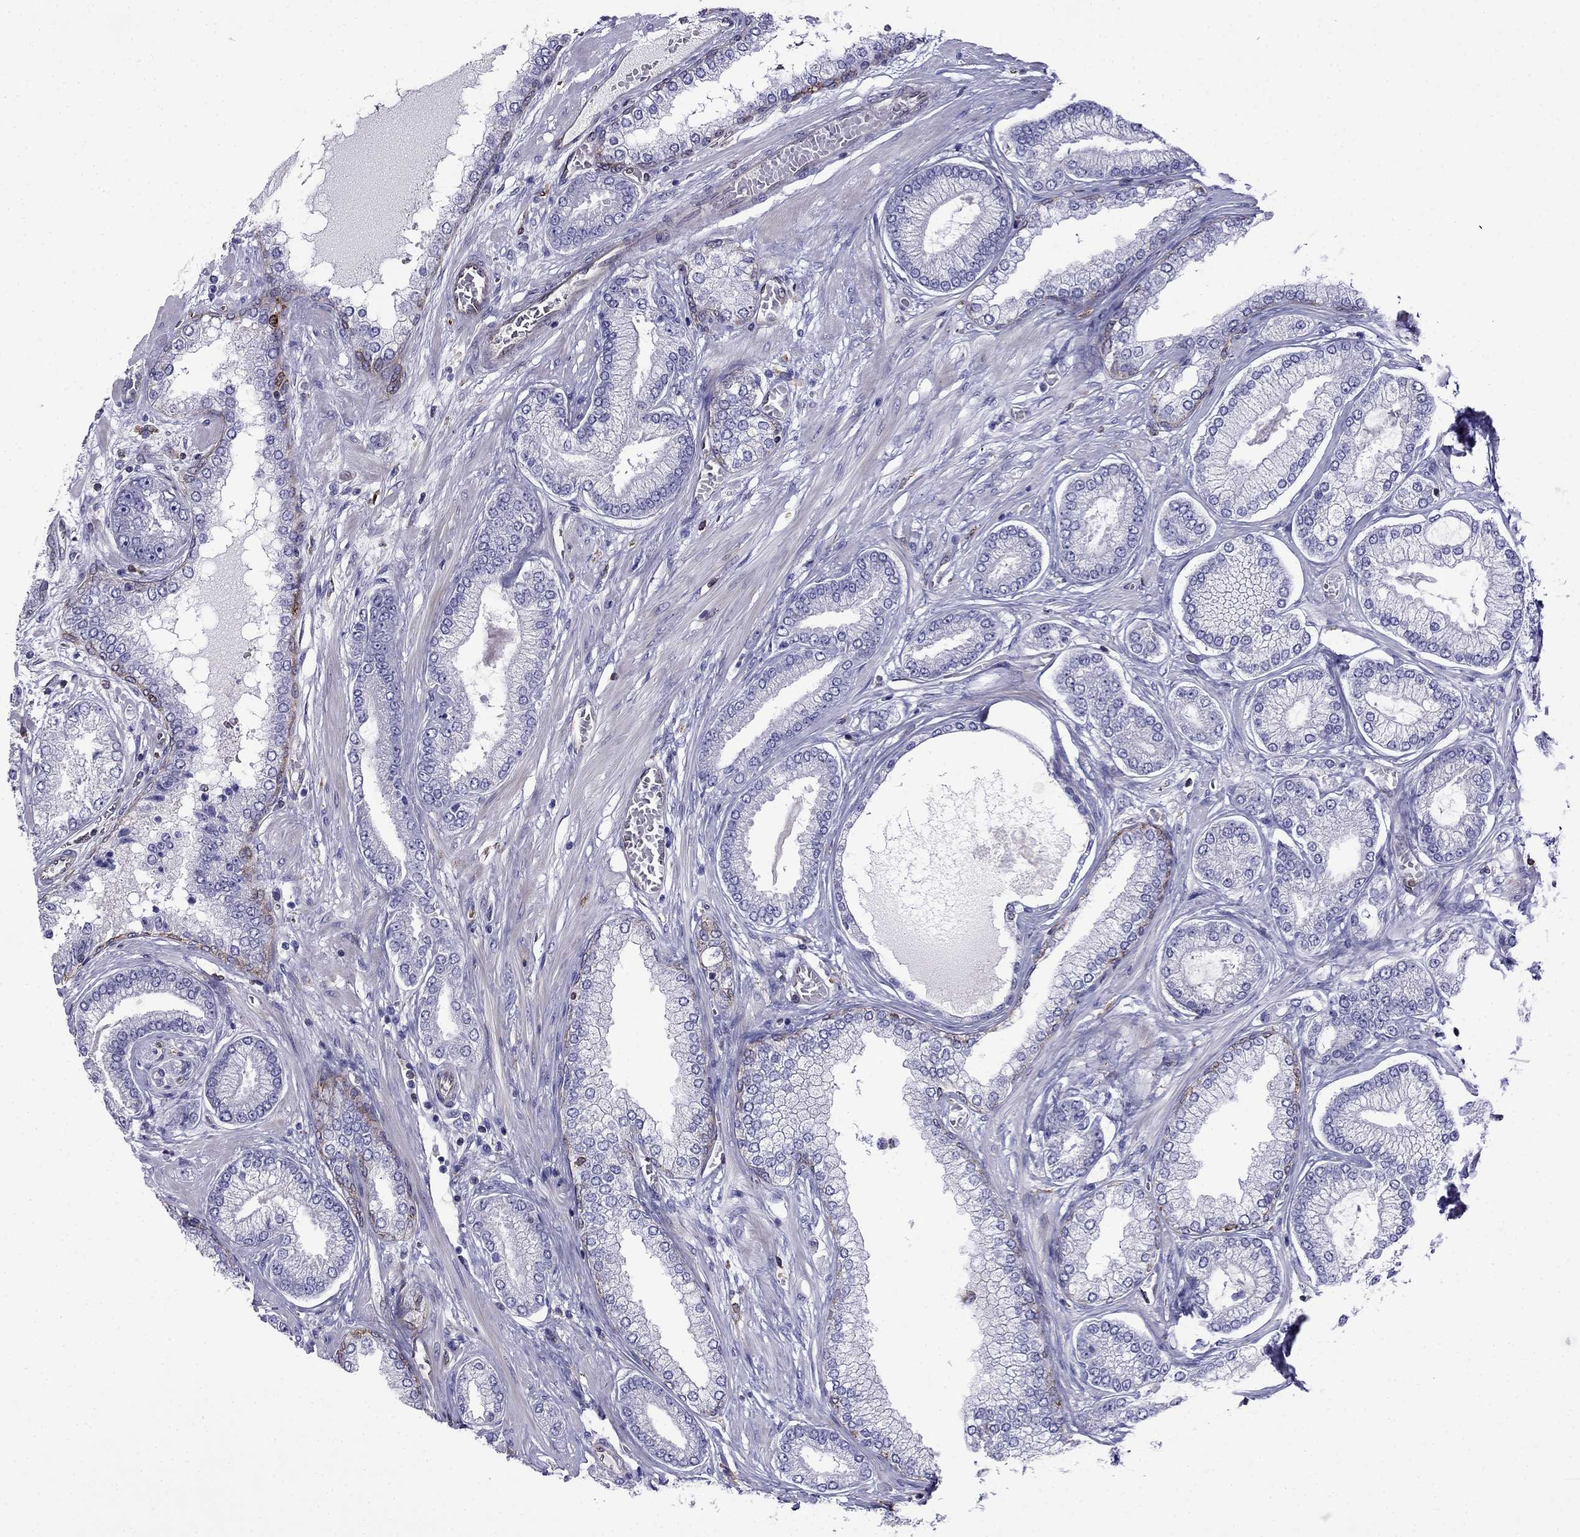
{"staining": {"intensity": "negative", "quantity": "none", "location": "none"}, "tissue": "prostate cancer", "cell_type": "Tumor cells", "image_type": "cancer", "snomed": [{"axis": "morphology", "description": "Adenocarcinoma, Low grade"}, {"axis": "topography", "description": "Prostate"}], "caption": "Prostate cancer (adenocarcinoma (low-grade)) stained for a protein using immunohistochemistry exhibits no staining tumor cells.", "gene": "GNAL", "patient": {"sex": "male", "age": 57}}